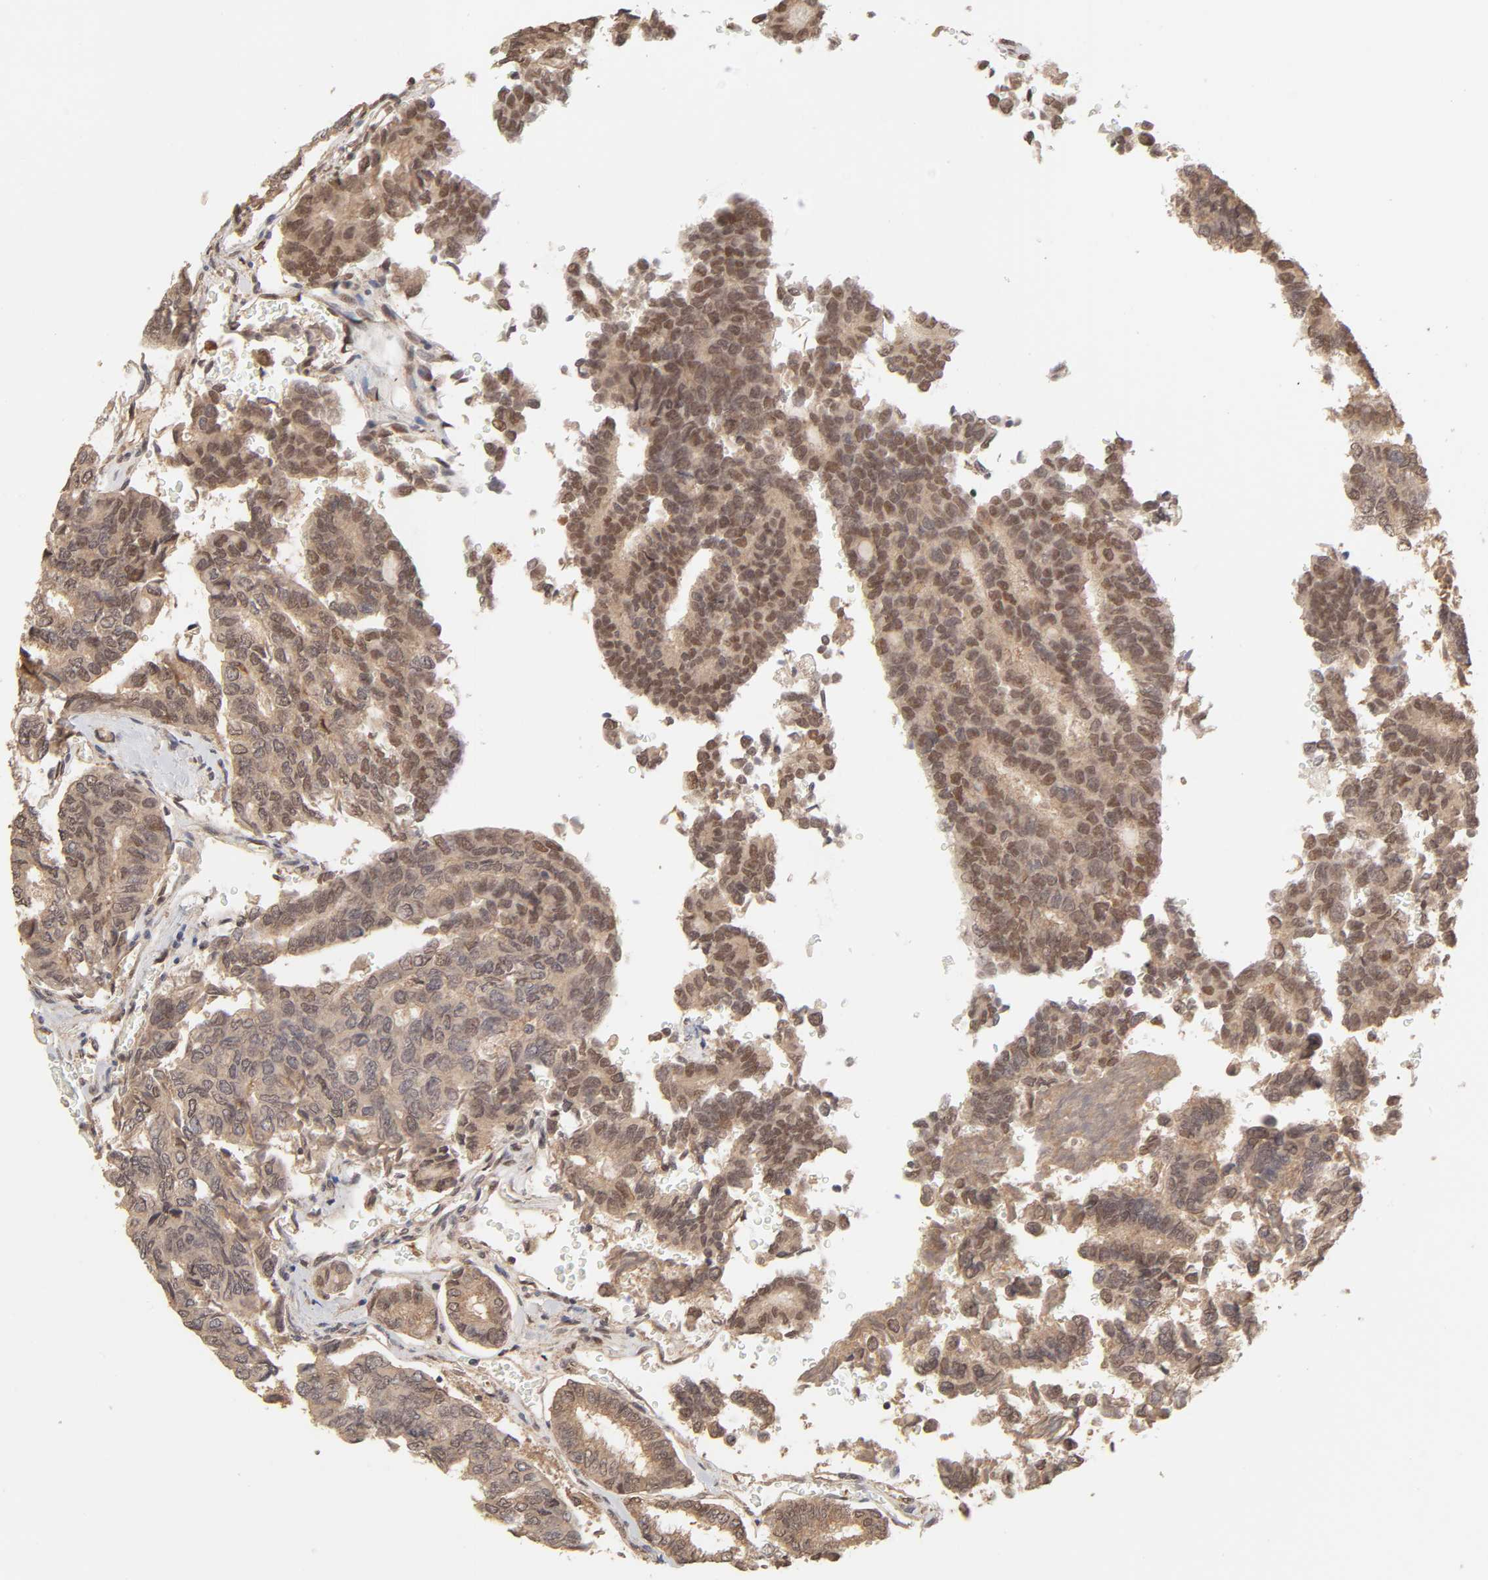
{"staining": {"intensity": "moderate", "quantity": ">75%", "location": "cytoplasmic/membranous"}, "tissue": "thyroid cancer", "cell_type": "Tumor cells", "image_type": "cancer", "snomed": [{"axis": "morphology", "description": "Papillary adenocarcinoma, NOS"}, {"axis": "topography", "description": "Thyroid gland"}], "caption": "Approximately >75% of tumor cells in papillary adenocarcinoma (thyroid) exhibit moderate cytoplasmic/membranous protein positivity as visualized by brown immunohistochemical staining.", "gene": "MAPK1", "patient": {"sex": "female", "age": 35}}